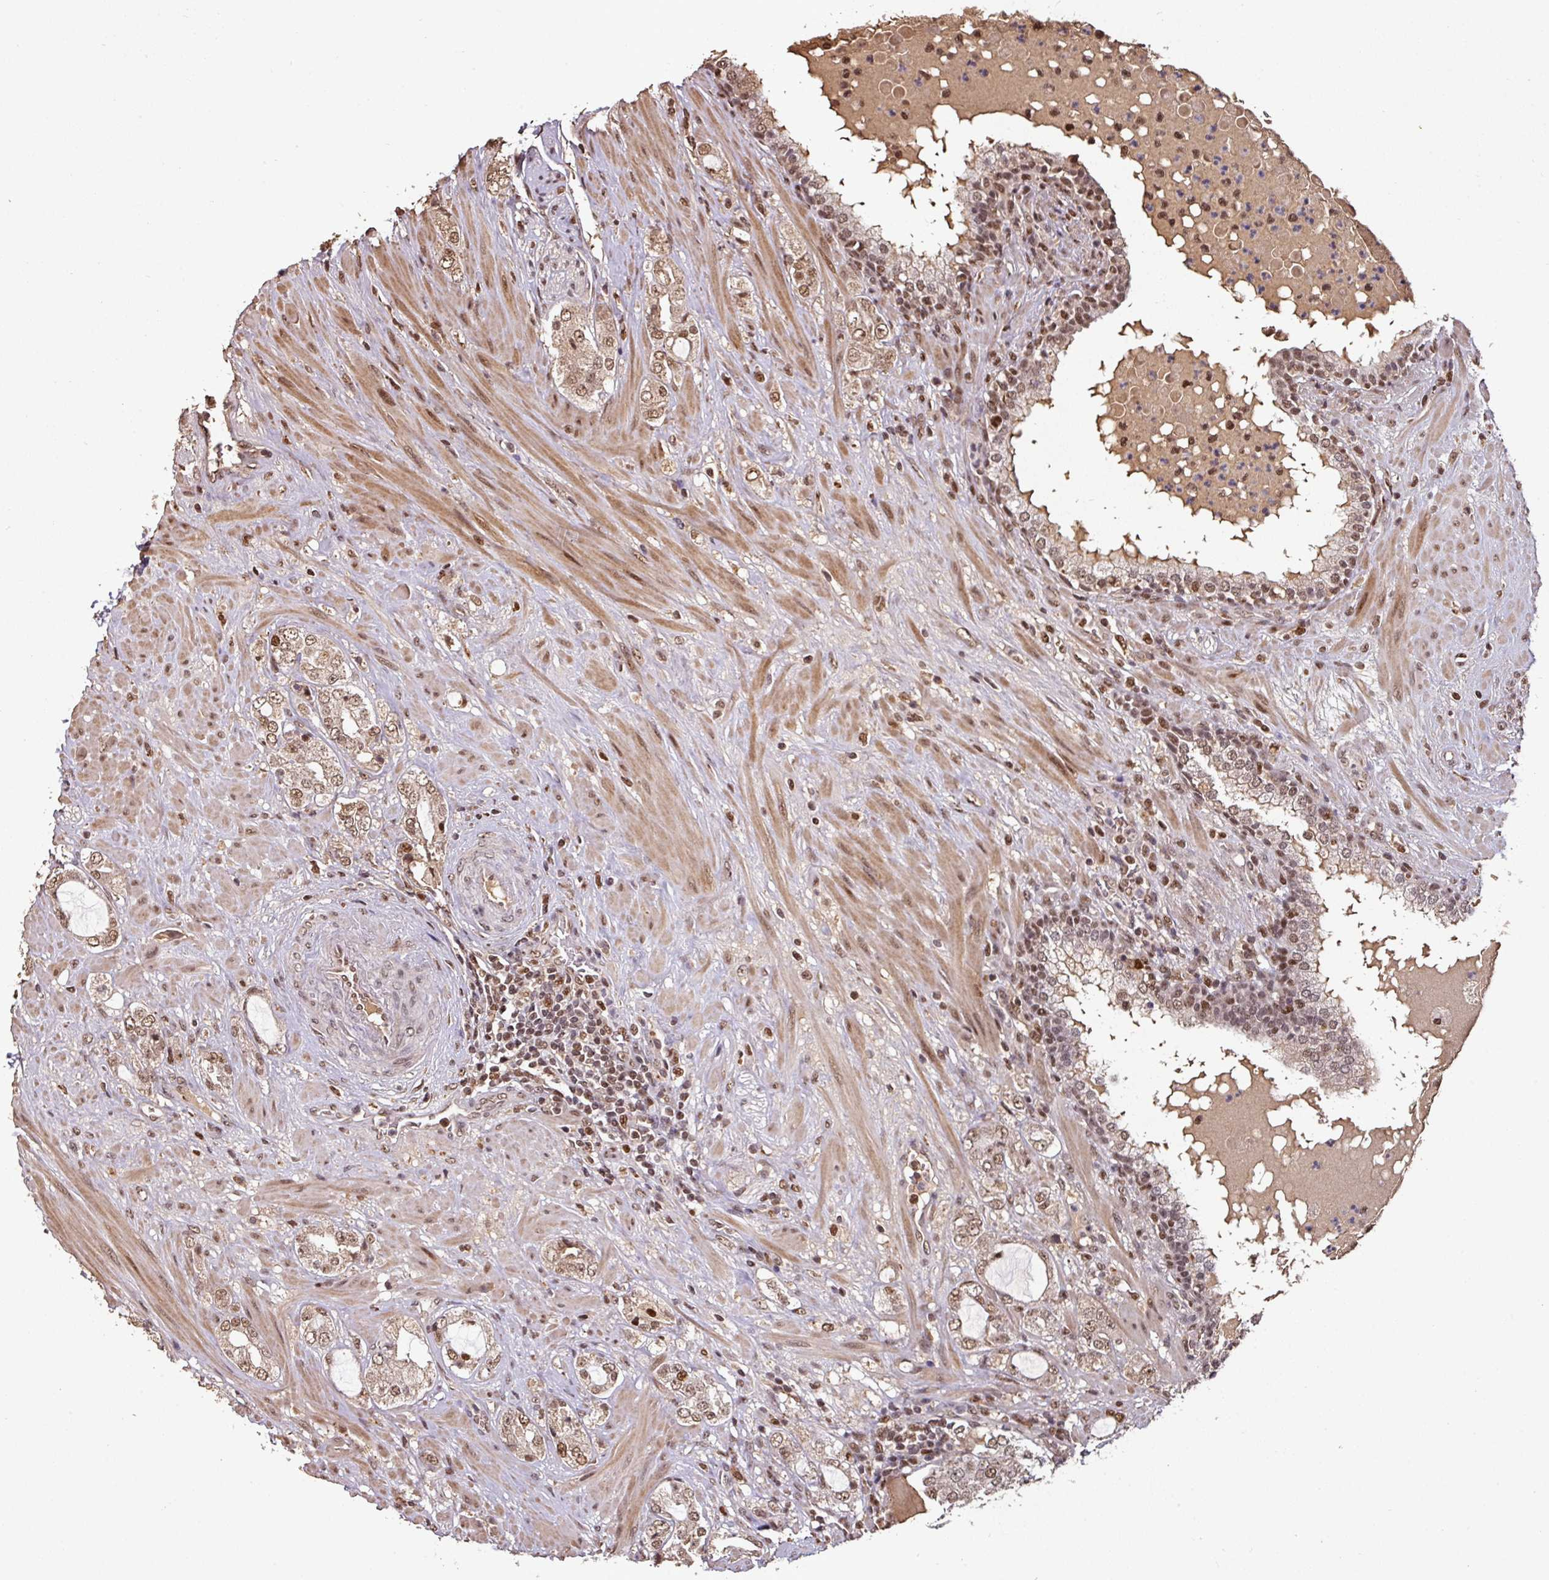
{"staining": {"intensity": "moderate", "quantity": ">75%", "location": "cytoplasmic/membranous,nuclear"}, "tissue": "prostate cancer", "cell_type": "Tumor cells", "image_type": "cancer", "snomed": [{"axis": "morphology", "description": "Adenocarcinoma, High grade"}, {"axis": "topography", "description": "Prostate"}], "caption": "Human high-grade adenocarcinoma (prostate) stained with a brown dye exhibits moderate cytoplasmic/membranous and nuclear positive staining in approximately >75% of tumor cells.", "gene": "POLD1", "patient": {"sex": "male", "age": 64}}